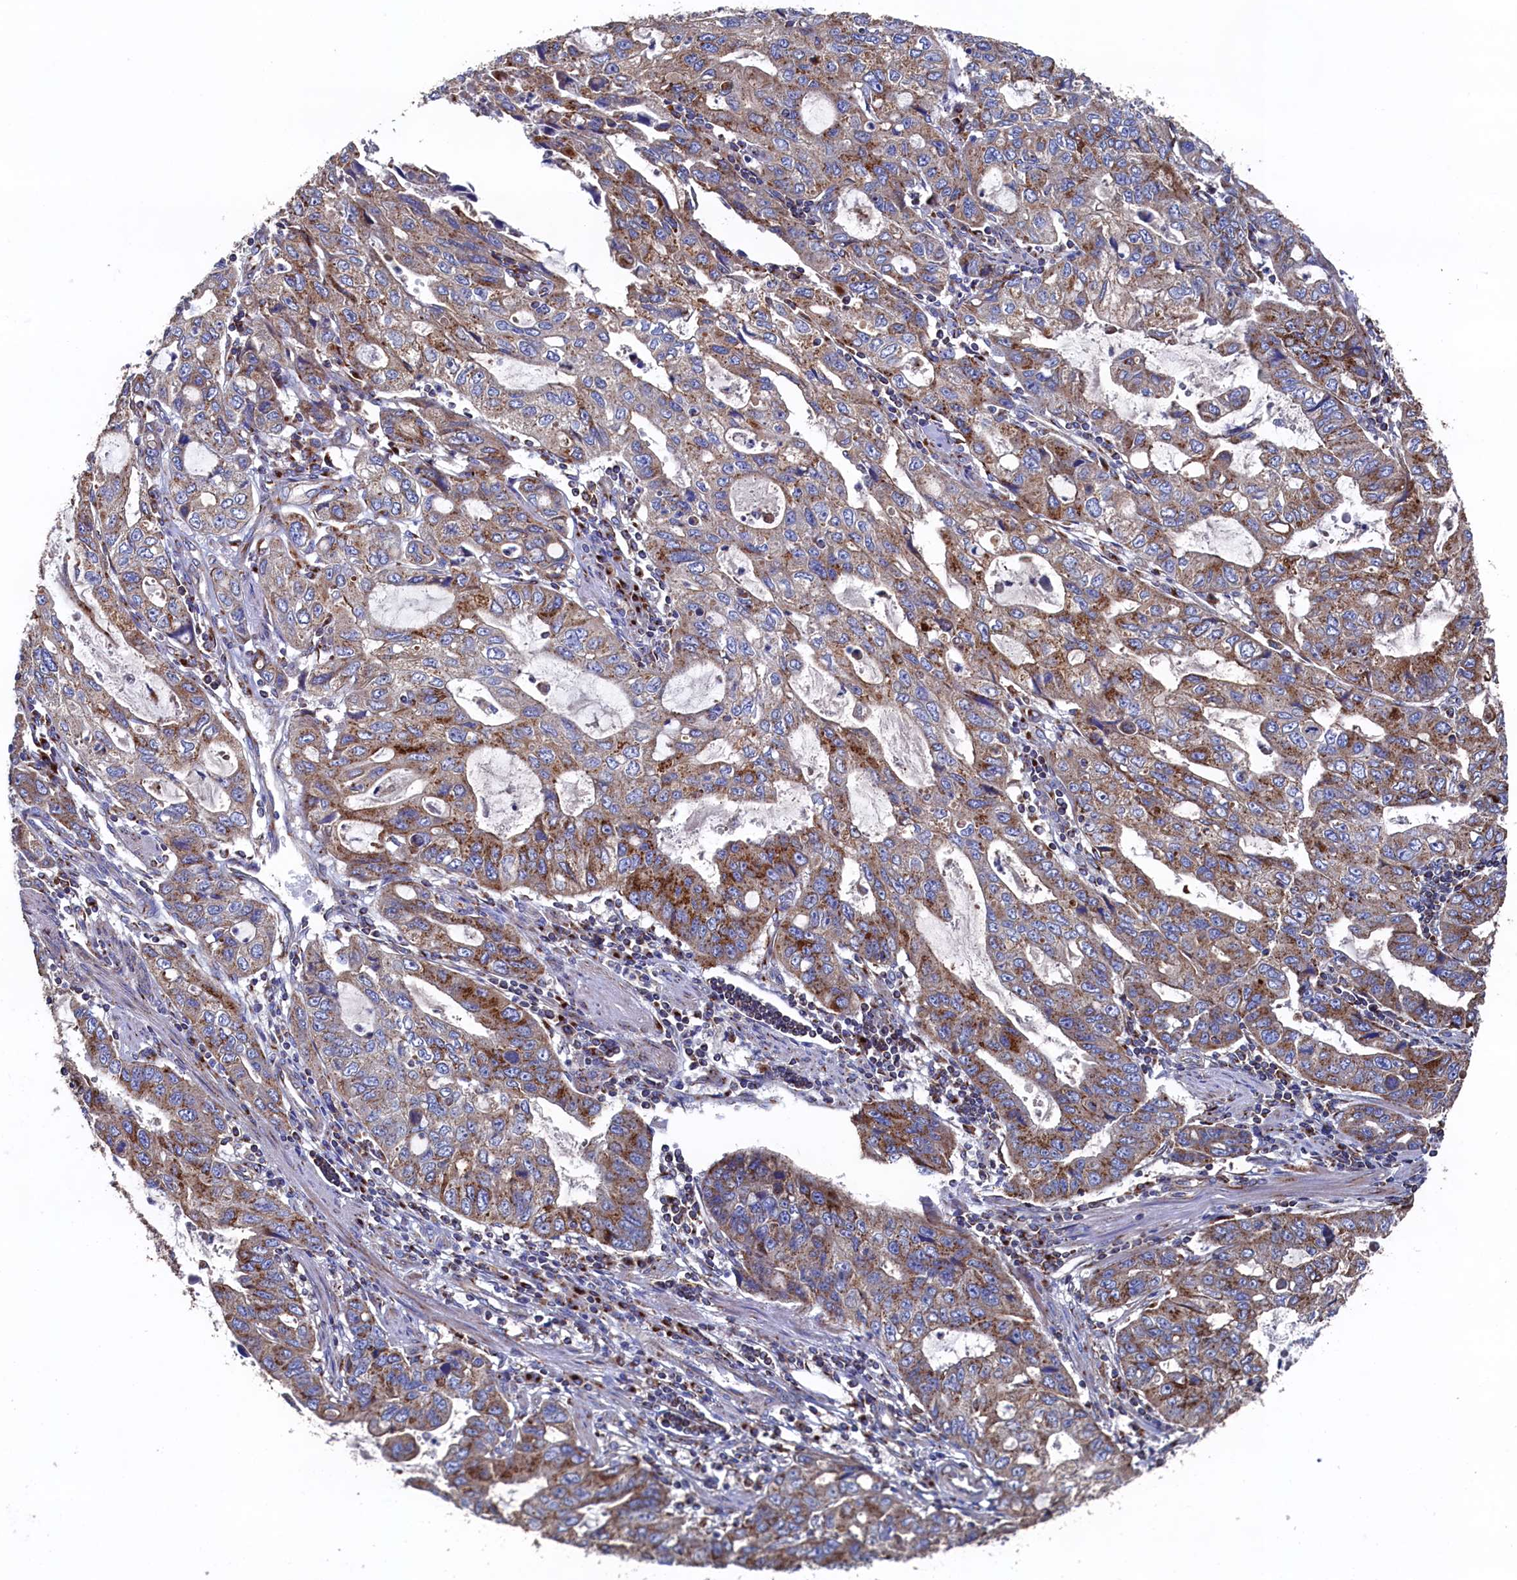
{"staining": {"intensity": "moderate", "quantity": "25%-75%", "location": "cytoplasmic/membranous"}, "tissue": "stomach cancer", "cell_type": "Tumor cells", "image_type": "cancer", "snomed": [{"axis": "morphology", "description": "Adenocarcinoma, NOS"}, {"axis": "topography", "description": "Stomach, upper"}], "caption": "This is a photomicrograph of immunohistochemistry (IHC) staining of stomach cancer (adenocarcinoma), which shows moderate staining in the cytoplasmic/membranous of tumor cells.", "gene": "PRRC1", "patient": {"sex": "female", "age": 52}}